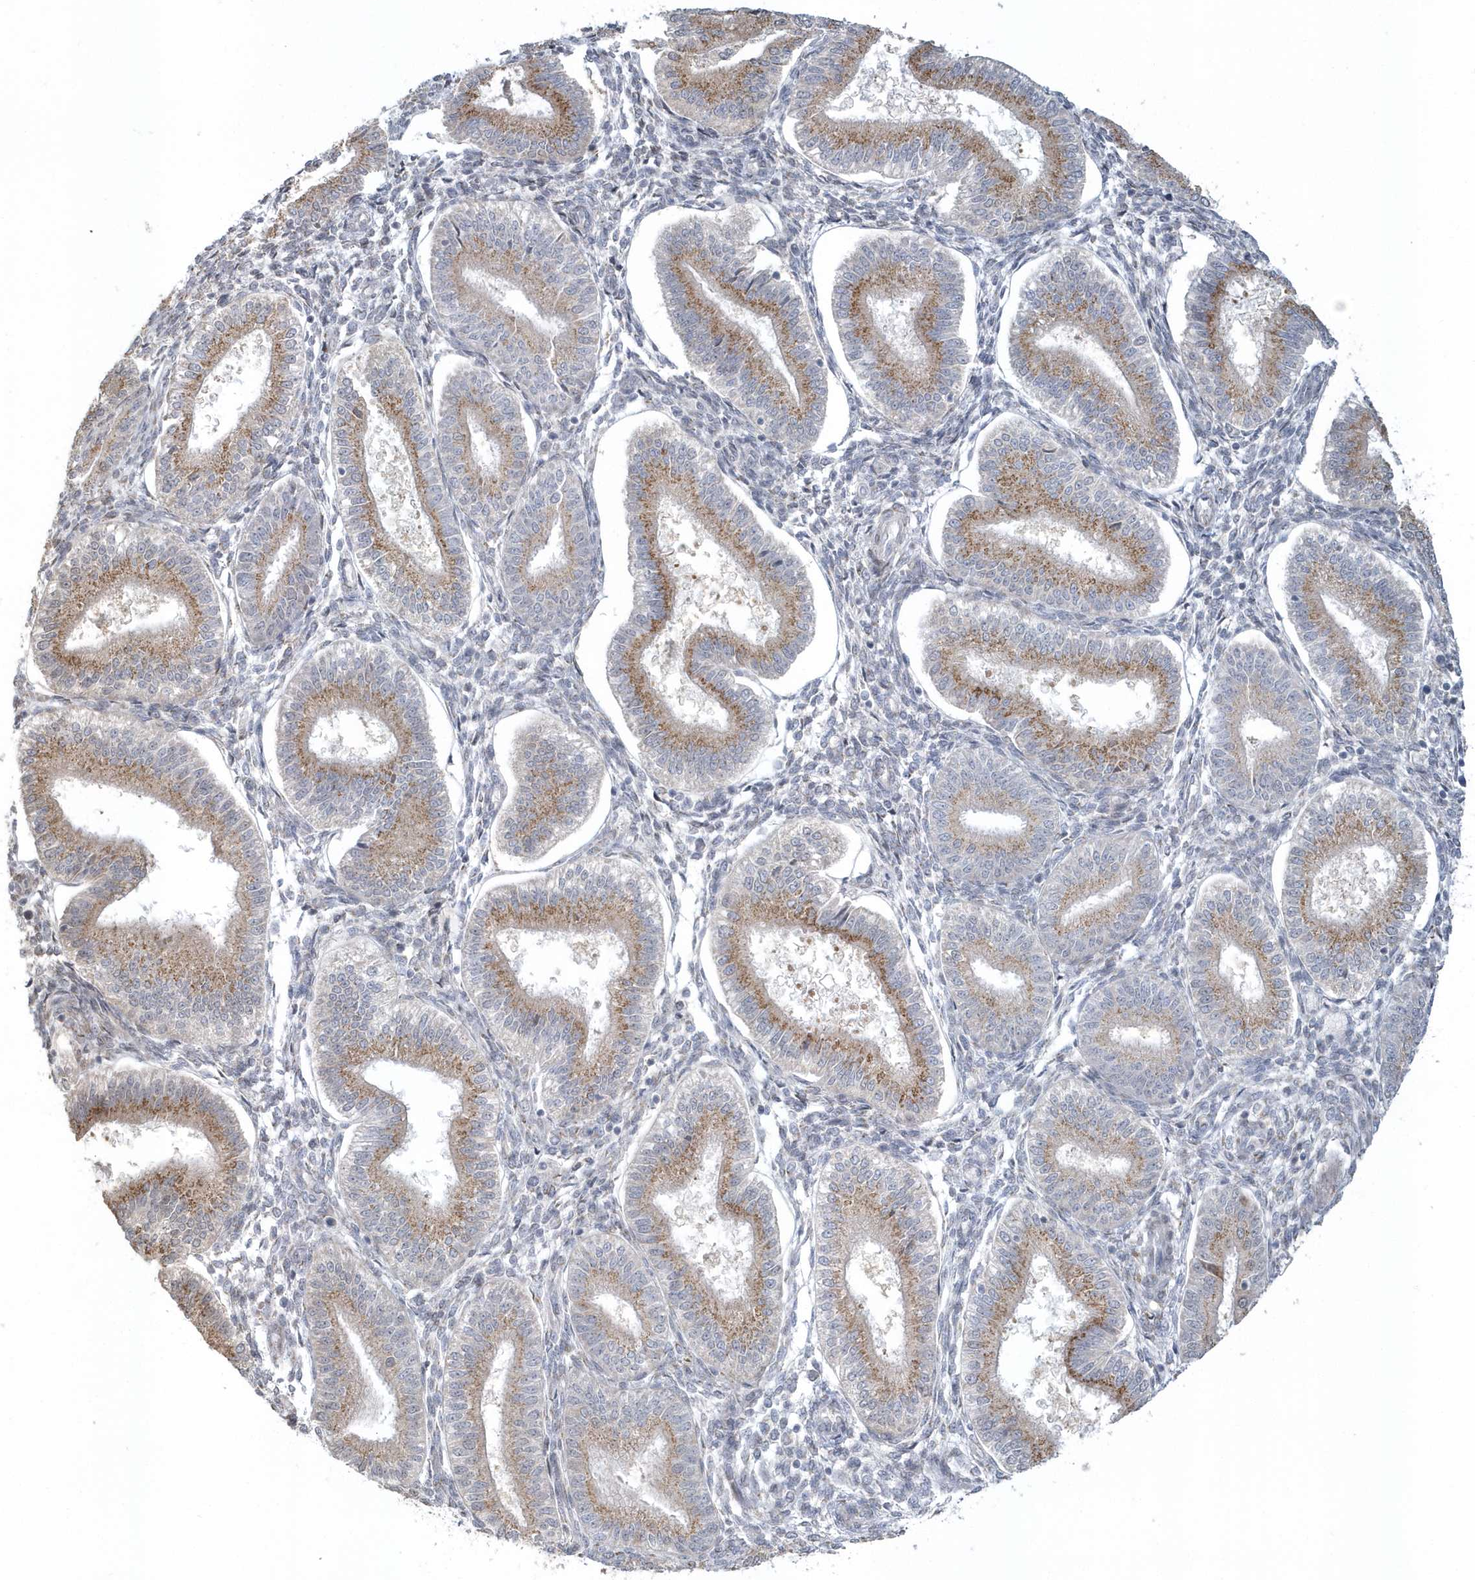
{"staining": {"intensity": "weak", "quantity": "<25%", "location": "cytoplasmic/membranous"}, "tissue": "endometrium", "cell_type": "Cells in endometrial stroma", "image_type": "normal", "snomed": [{"axis": "morphology", "description": "Normal tissue, NOS"}, {"axis": "topography", "description": "Endometrium"}], "caption": "High magnification brightfield microscopy of normal endometrium stained with DAB (3,3'-diaminobenzidine) (brown) and counterstained with hematoxylin (blue): cells in endometrial stroma show no significant staining. (Immunohistochemistry (ihc), brightfield microscopy, high magnification).", "gene": "DHFR", "patient": {"sex": "female", "age": 39}}